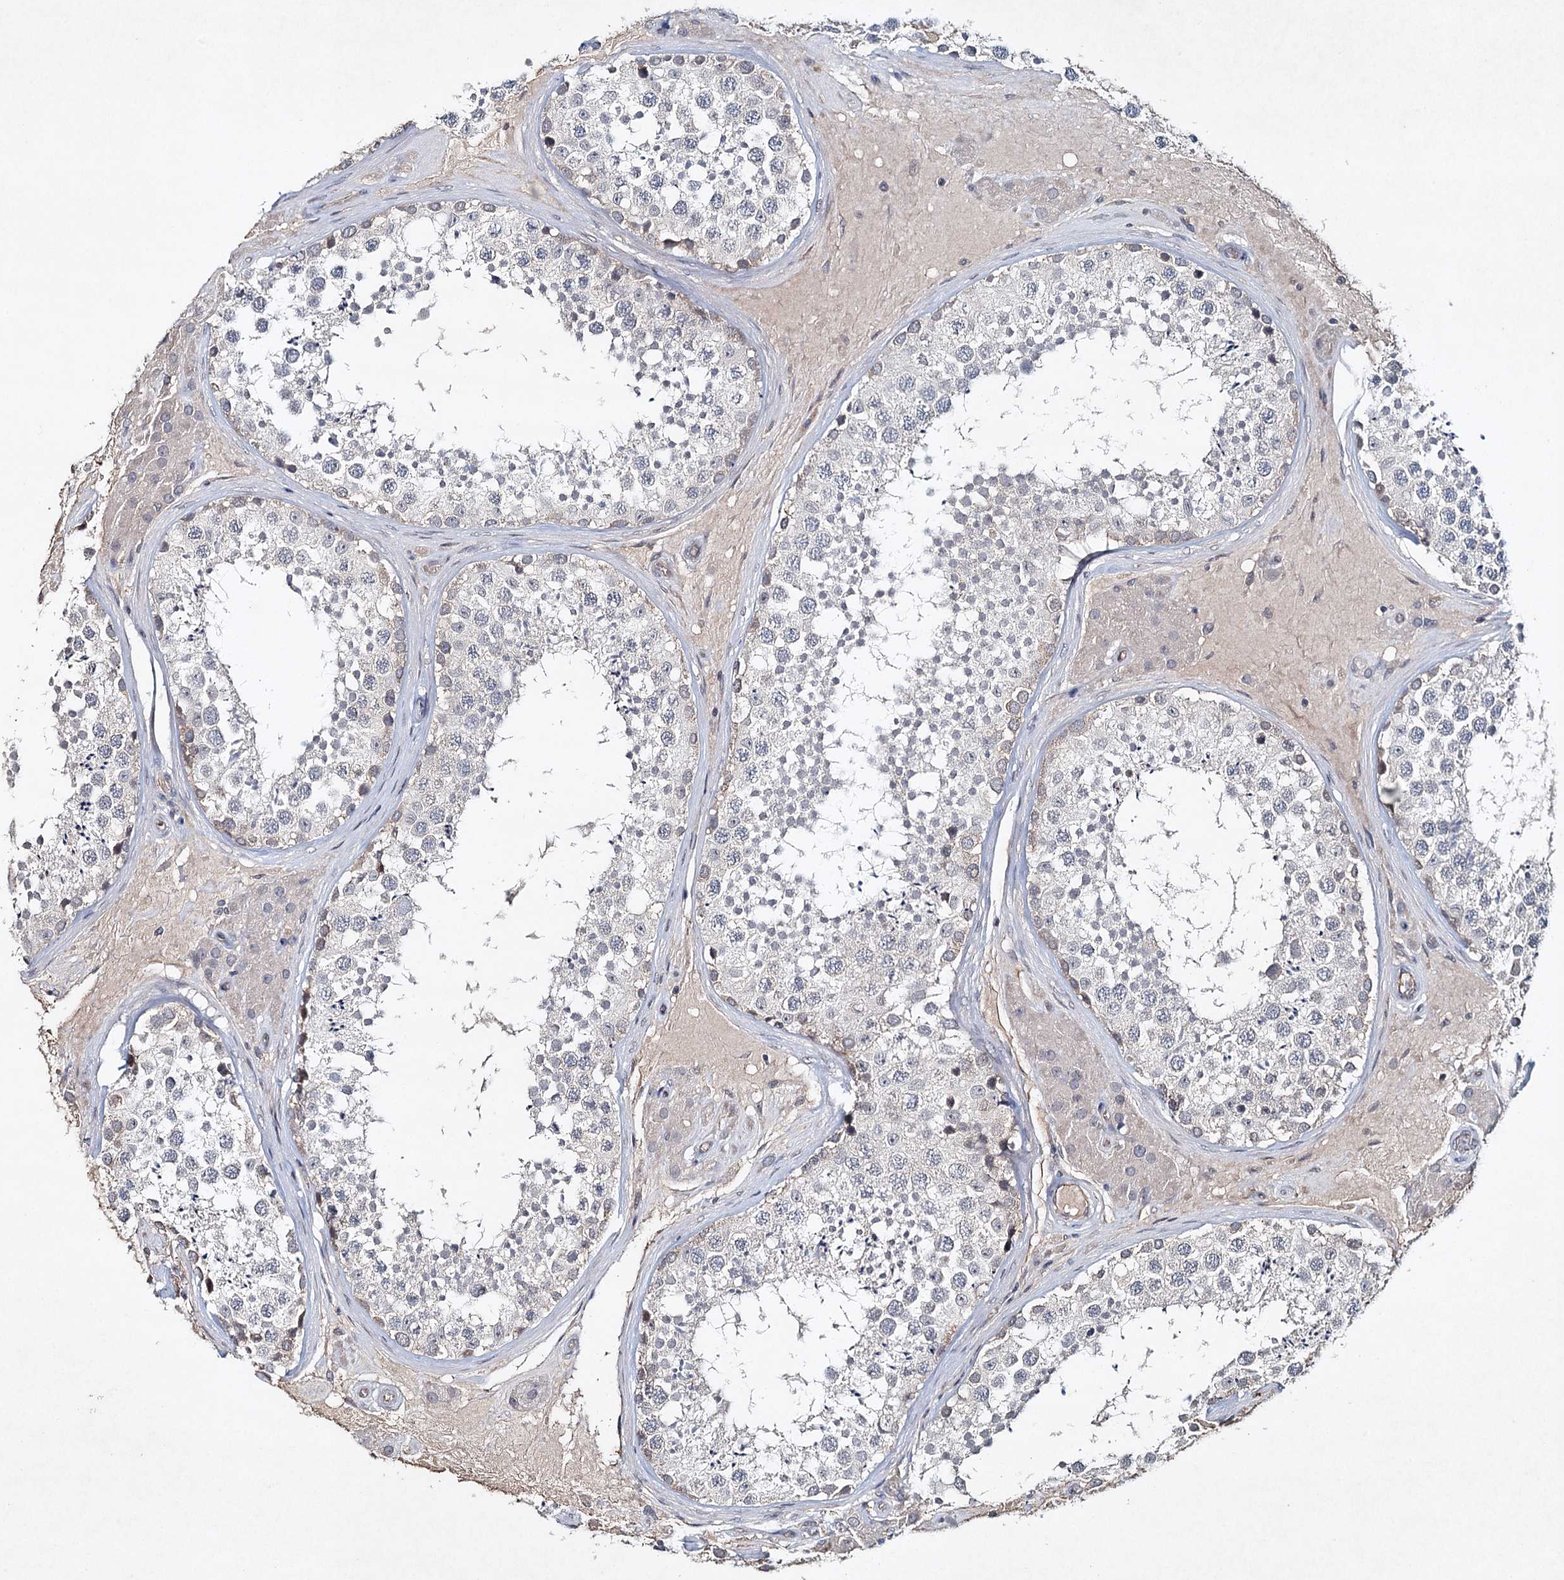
{"staining": {"intensity": "weak", "quantity": "<25%", "location": "cytoplasmic/membranous"}, "tissue": "testis", "cell_type": "Cells in seminiferous ducts", "image_type": "normal", "snomed": [{"axis": "morphology", "description": "Normal tissue, NOS"}, {"axis": "topography", "description": "Testis"}], "caption": "Immunohistochemical staining of normal testis shows no significant positivity in cells in seminiferous ducts.", "gene": "SYNPO", "patient": {"sex": "male", "age": 46}}